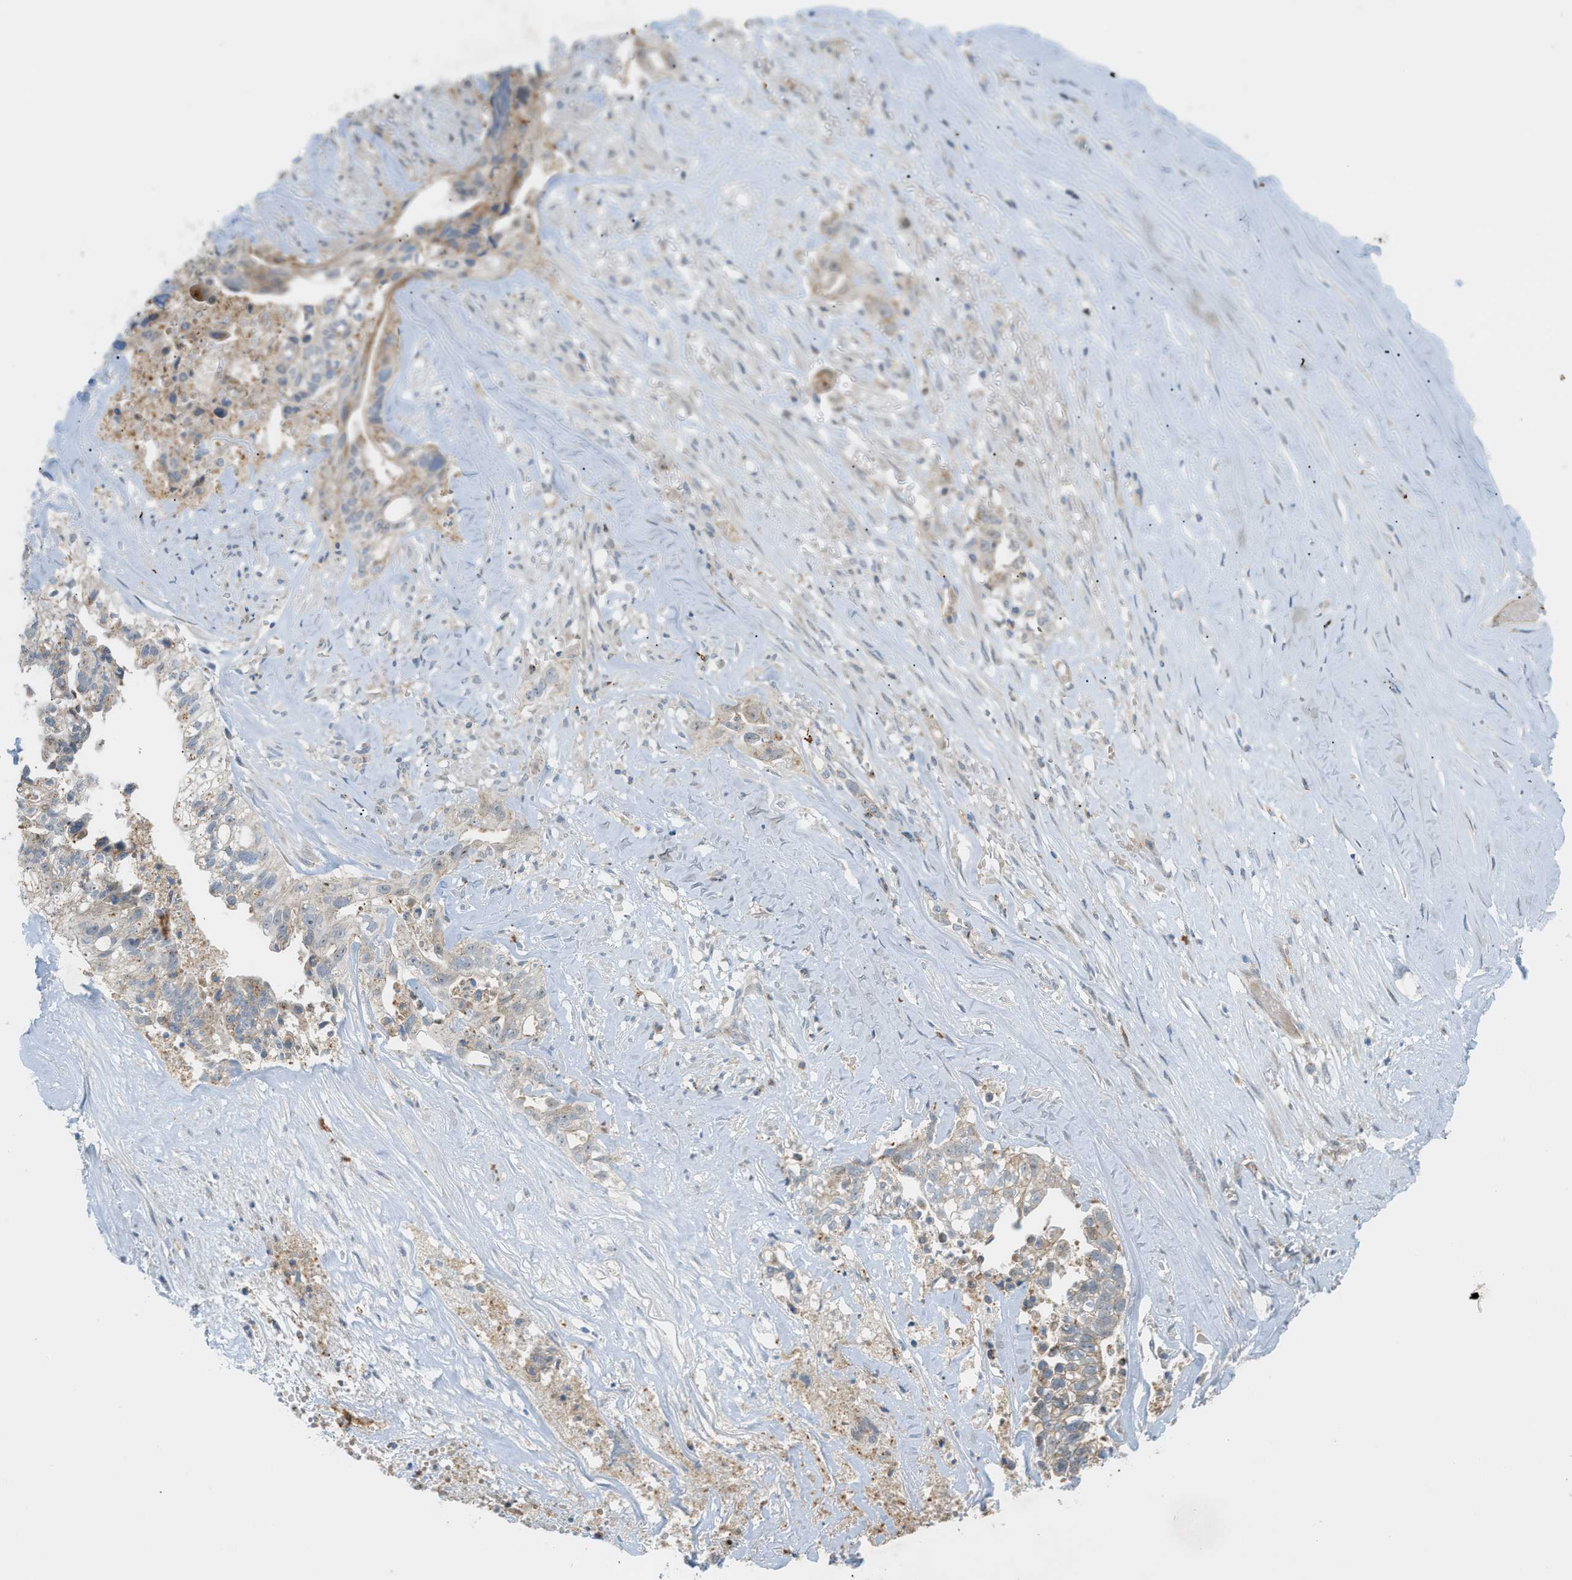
{"staining": {"intensity": "weak", "quantity": "<25%", "location": "cytoplasmic/membranous"}, "tissue": "liver cancer", "cell_type": "Tumor cells", "image_type": "cancer", "snomed": [{"axis": "morphology", "description": "Cholangiocarcinoma"}, {"axis": "topography", "description": "Liver"}], "caption": "Liver cholangiocarcinoma was stained to show a protein in brown. There is no significant positivity in tumor cells. (Brightfield microscopy of DAB (3,3'-diaminobenzidine) IHC at high magnification).", "gene": "GRK6", "patient": {"sex": "female", "age": 70}}